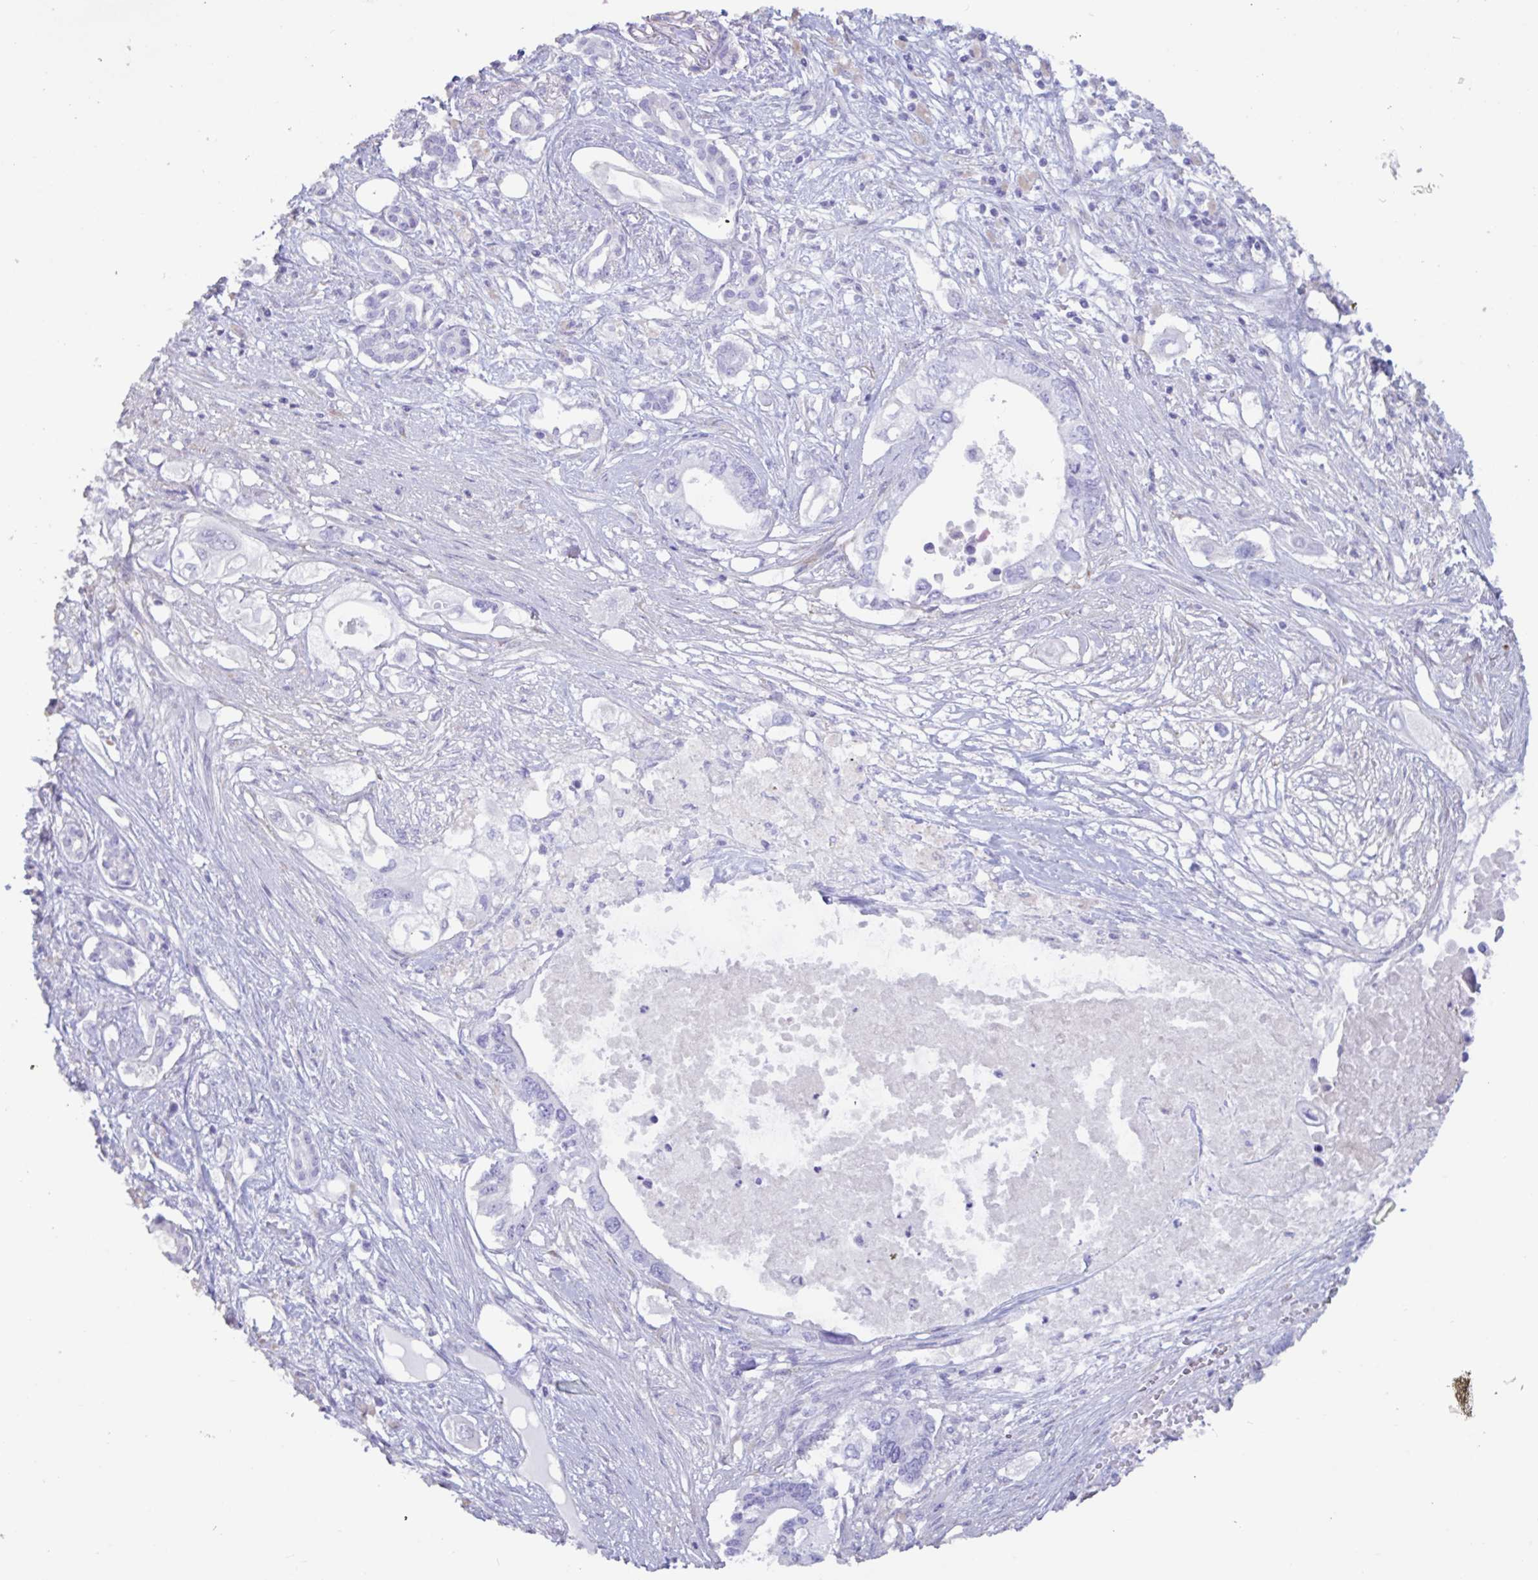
{"staining": {"intensity": "negative", "quantity": "none", "location": "none"}, "tissue": "pancreatic cancer", "cell_type": "Tumor cells", "image_type": "cancer", "snomed": [{"axis": "morphology", "description": "Adenocarcinoma, NOS"}, {"axis": "topography", "description": "Pancreas"}], "caption": "DAB immunohistochemical staining of human pancreatic adenocarcinoma demonstrates no significant positivity in tumor cells.", "gene": "TNNC1", "patient": {"sex": "female", "age": 63}}